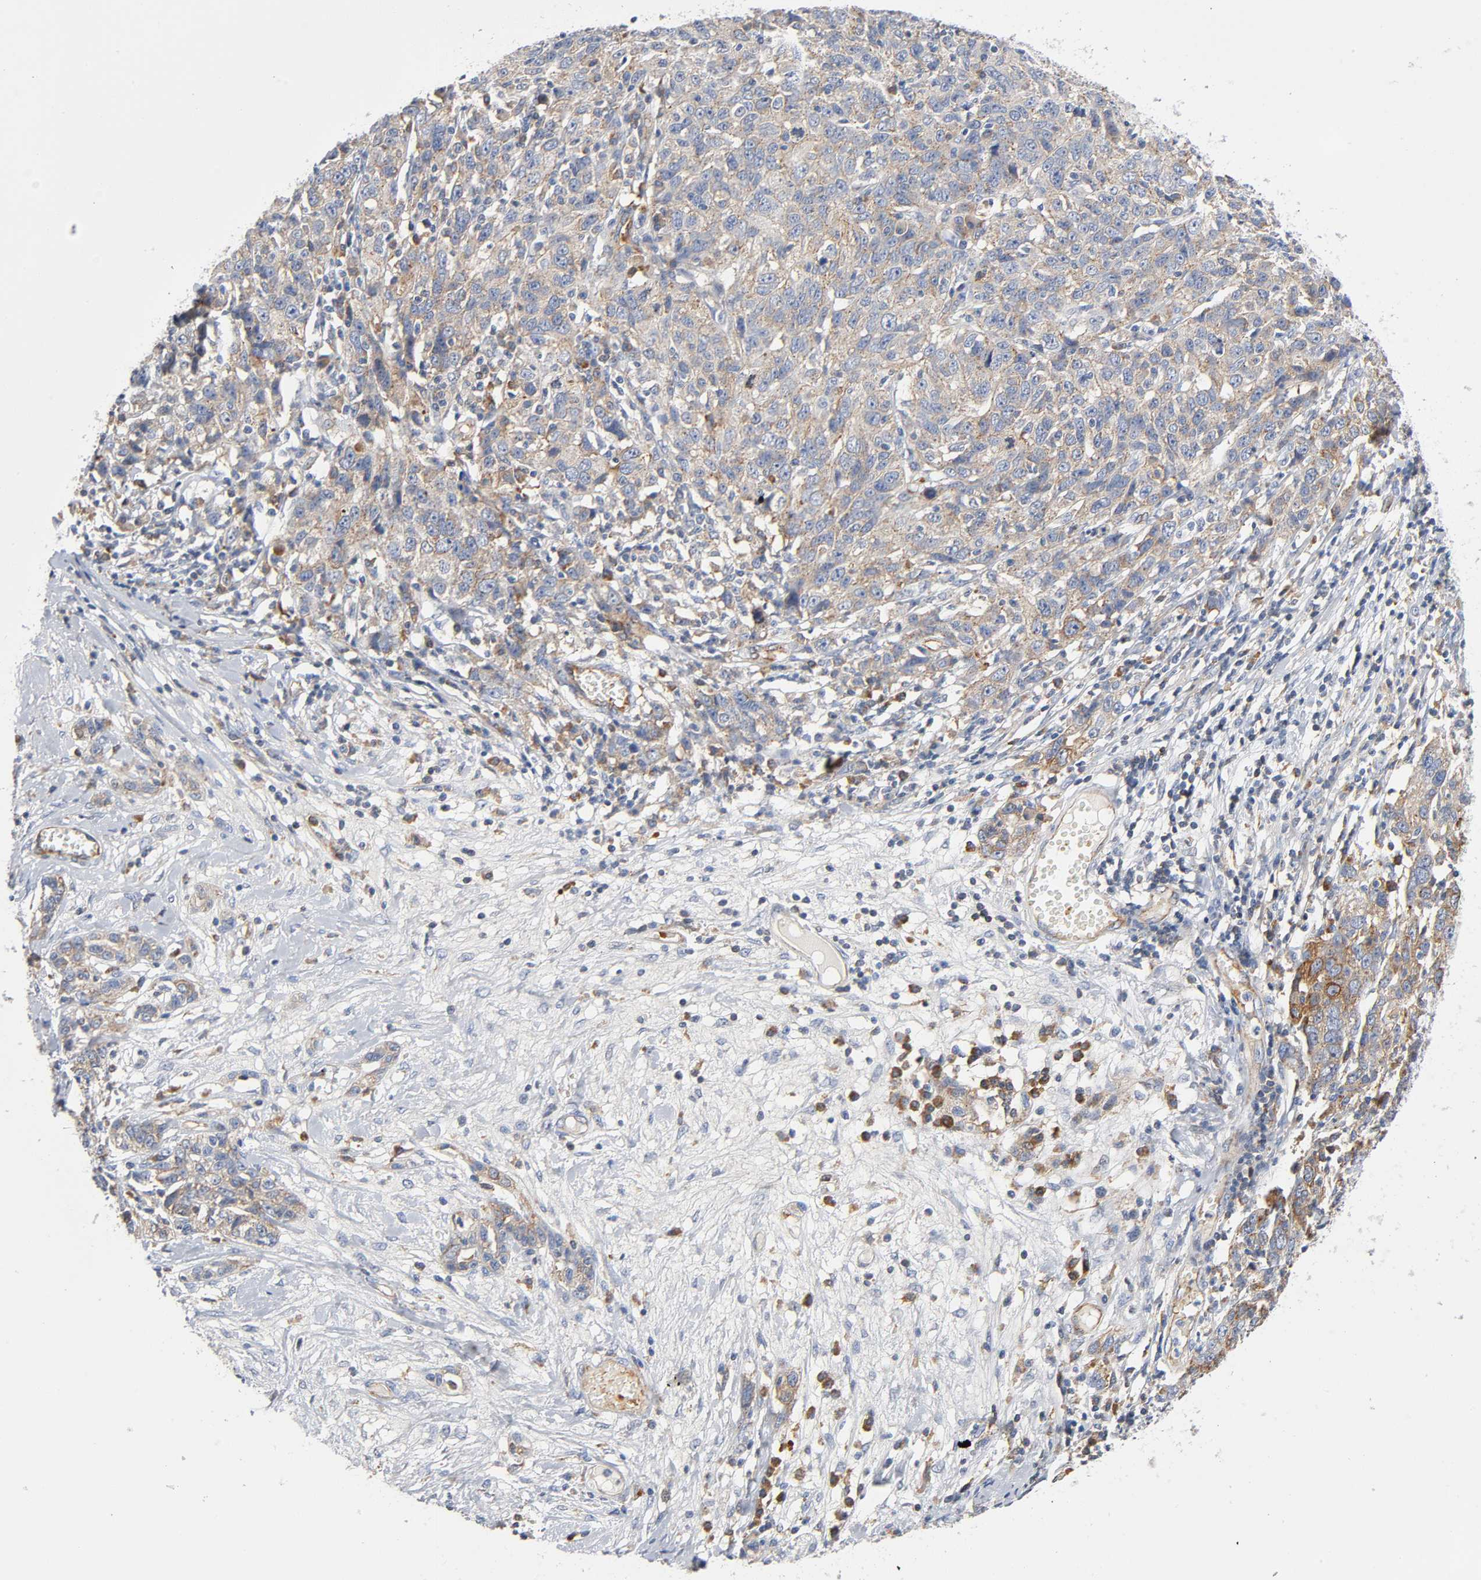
{"staining": {"intensity": "weak", "quantity": ">75%", "location": "cytoplasmic/membranous"}, "tissue": "ovarian cancer", "cell_type": "Tumor cells", "image_type": "cancer", "snomed": [{"axis": "morphology", "description": "Cystadenocarcinoma, serous, NOS"}, {"axis": "topography", "description": "Ovary"}], "caption": "Ovarian cancer stained with a brown dye displays weak cytoplasmic/membranous positive expression in approximately >75% of tumor cells.", "gene": "CD2AP", "patient": {"sex": "female", "age": 71}}